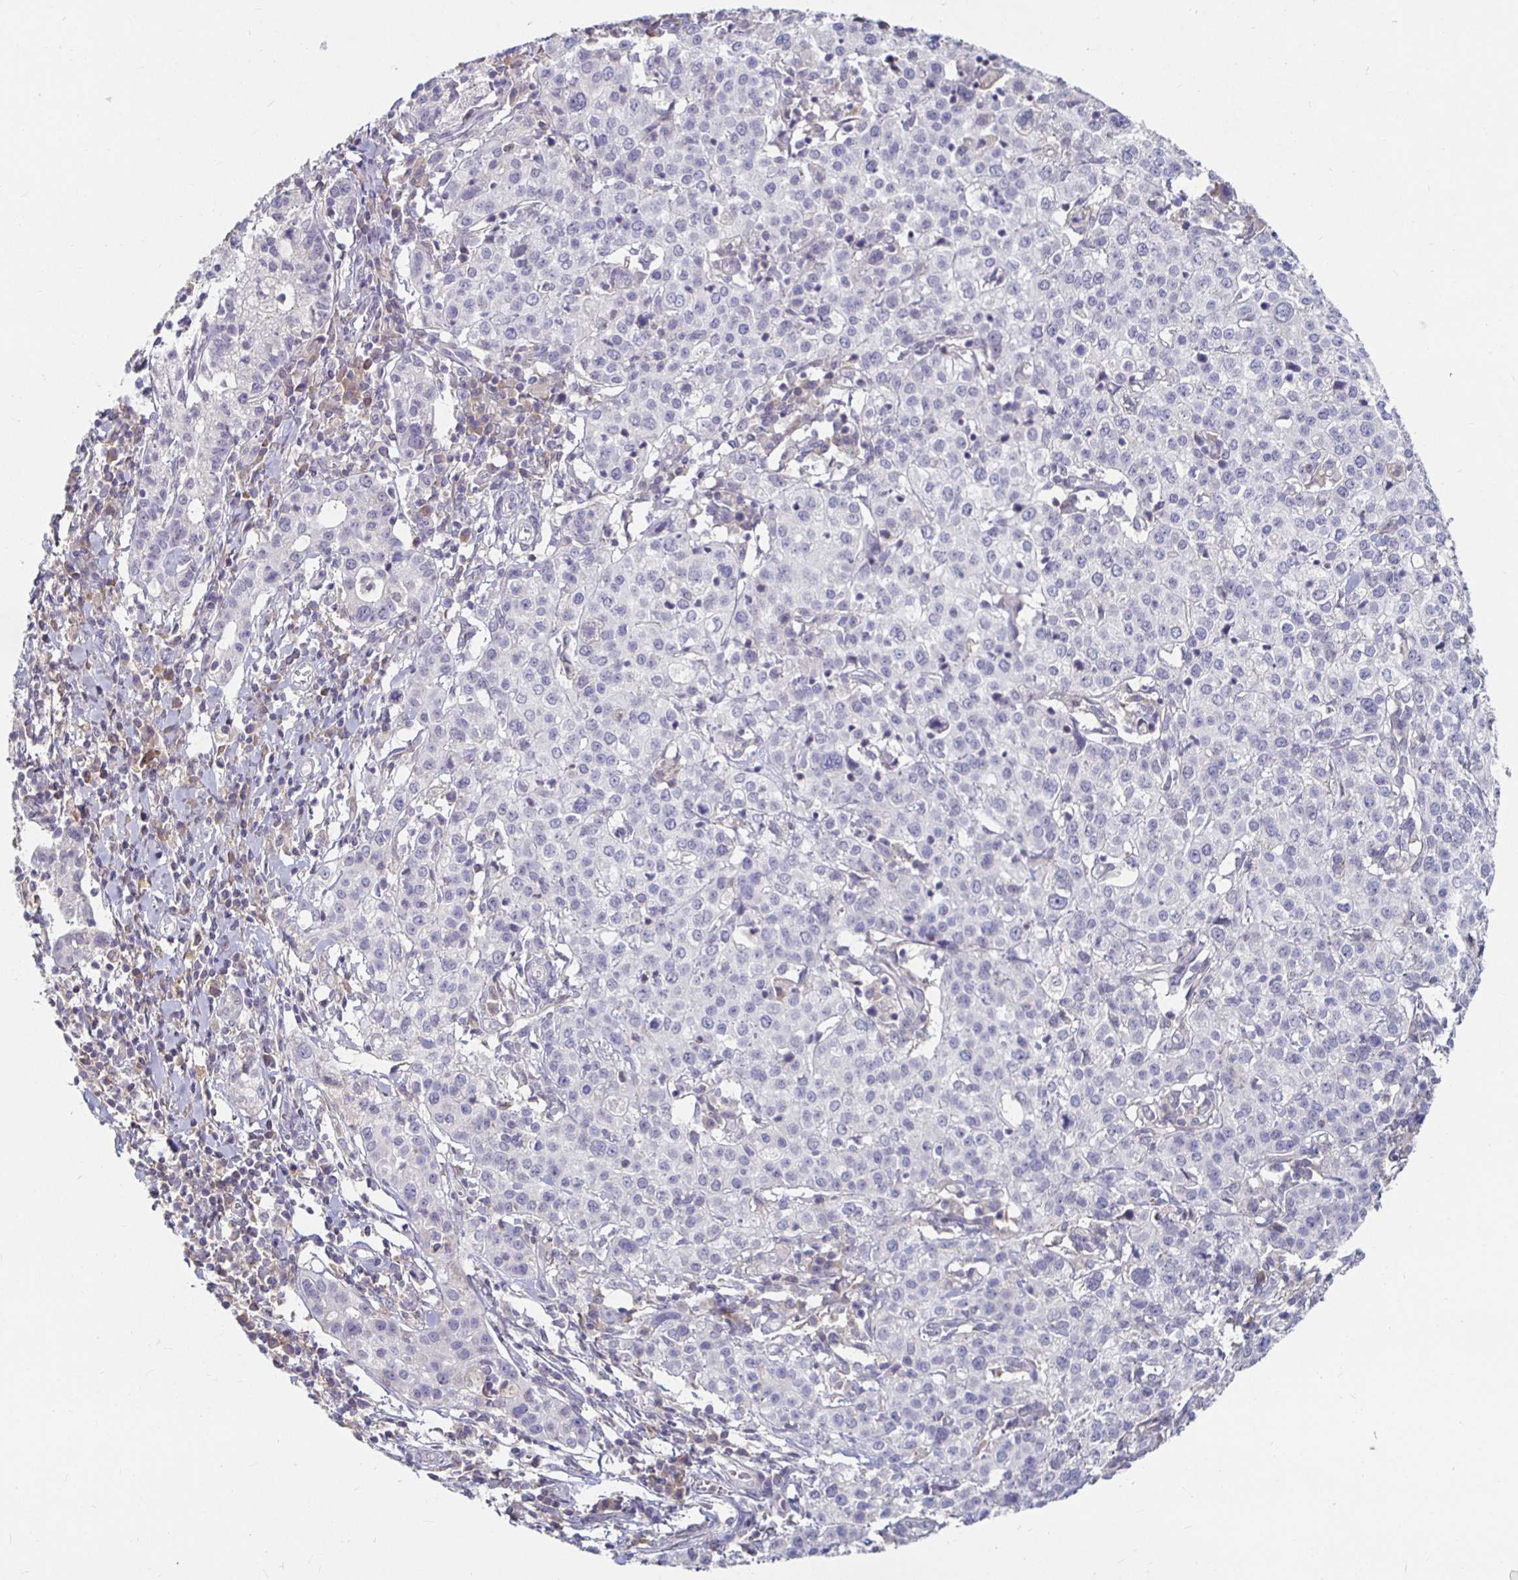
{"staining": {"intensity": "negative", "quantity": "none", "location": "none"}, "tissue": "cervical cancer", "cell_type": "Tumor cells", "image_type": "cancer", "snomed": [{"axis": "morphology", "description": "Normal tissue, NOS"}, {"axis": "morphology", "description": "Adenocarcinoma, NOS"}, {"axis": "topography", "description": "Cervix"}], "caption": "The immunohistochemistry histopathology image has no significant staining in tumor cells of cervical adenocarcinoma tissue.", "gene": "RNF144B", "patient": {"sex": "female", "age": 44}}